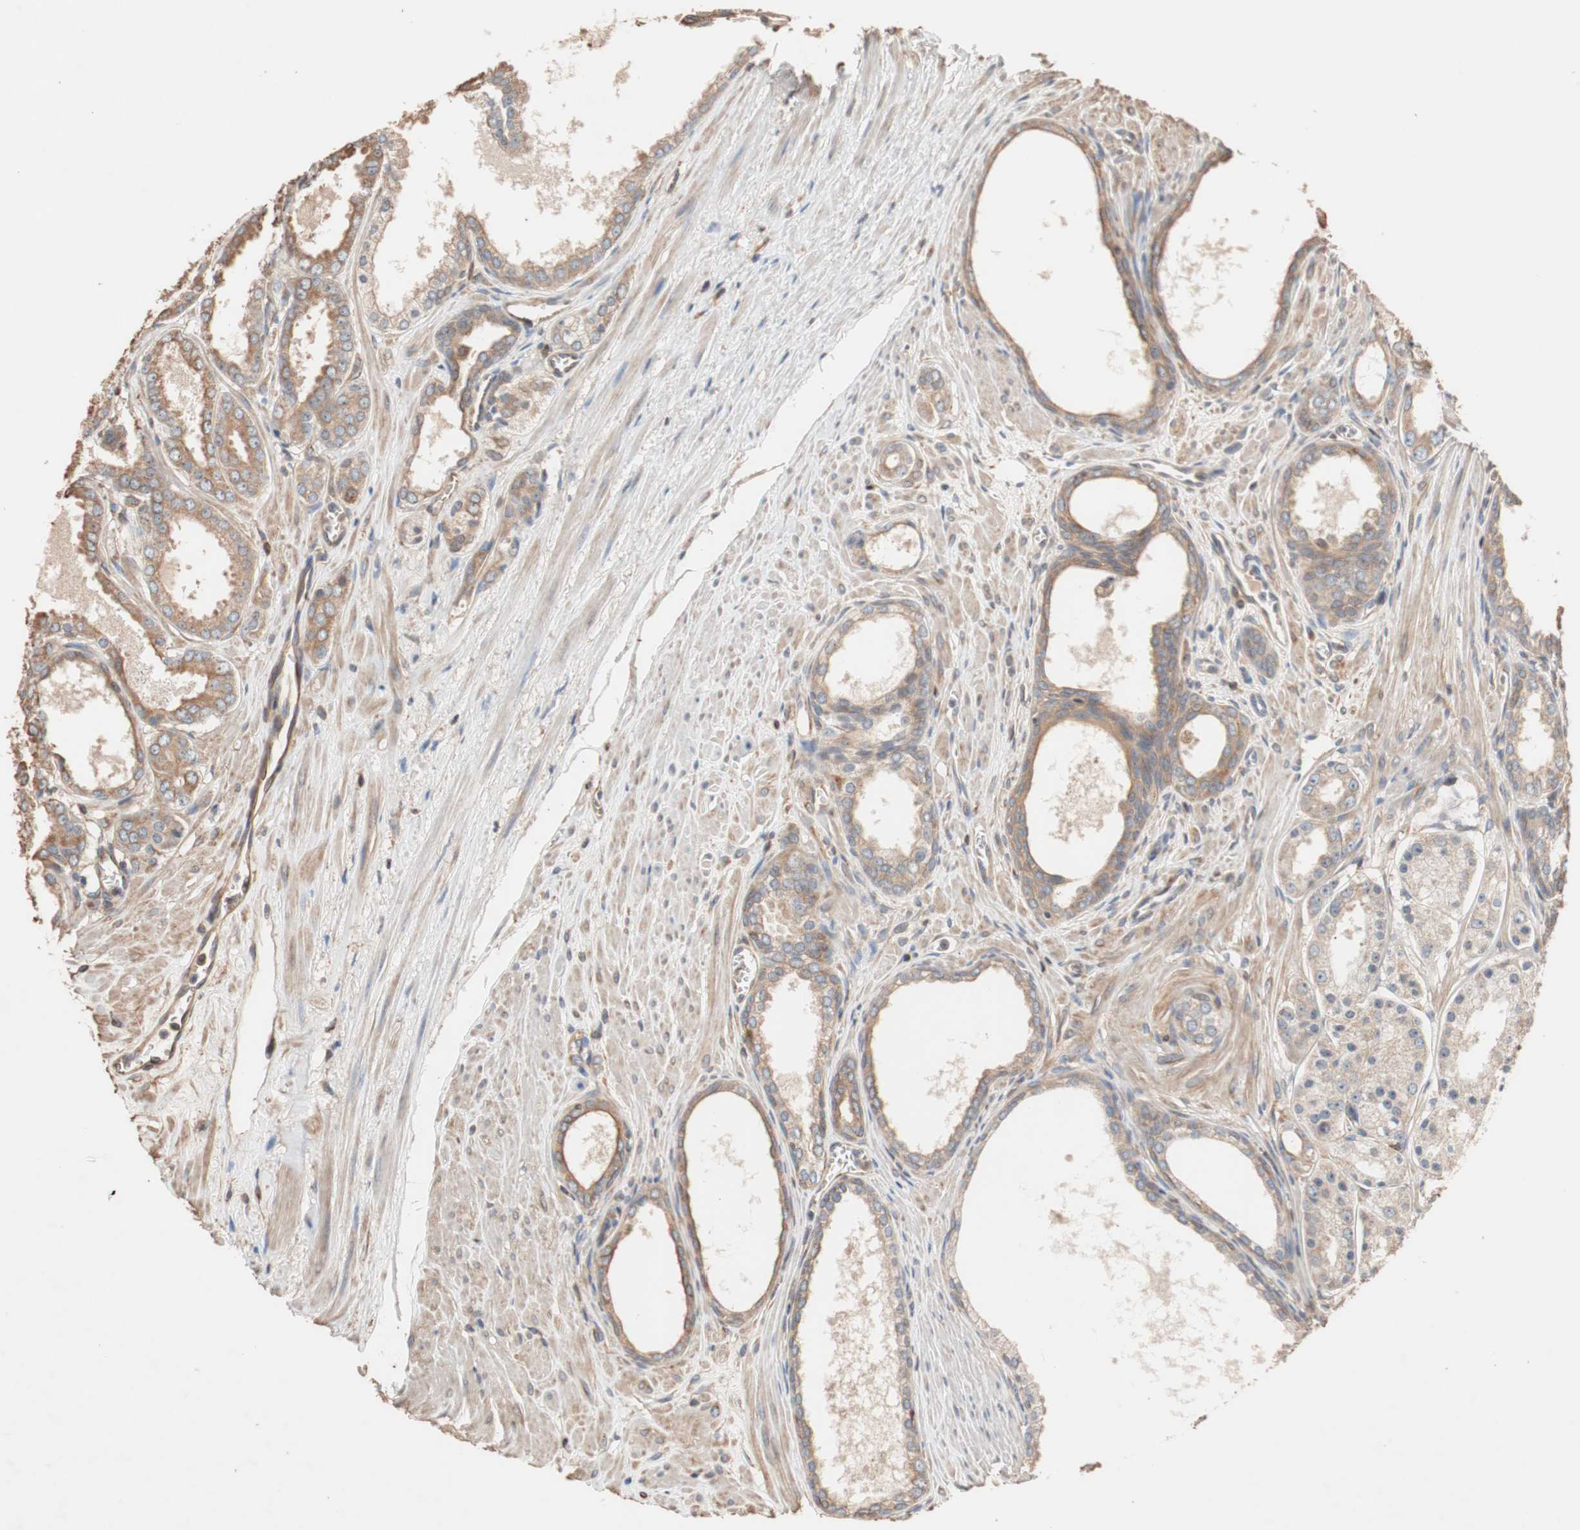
{"staining": {"intensity": "weak", "quantity": ">75%", "location": "cytoplasmic/membranous"}, "tissue": "prostate cancer", "cell_type": "Tumor cells", "image_type": "cancer", "snomed": [{"axis": "morphology", "description": "Adenocarcinoma, Low grade"}, {"axis": "topography", "description": "Prostate"}], "caption": "There is low levels of weak cytoplasmic/membranous staining in tumor cells of adenocarcinoma (low-grade) (prostate), as demonstrated by immunohistochemical staining (brown color).", "gene": "TUBB", "patient": {"sex": "male", "age": 57}}